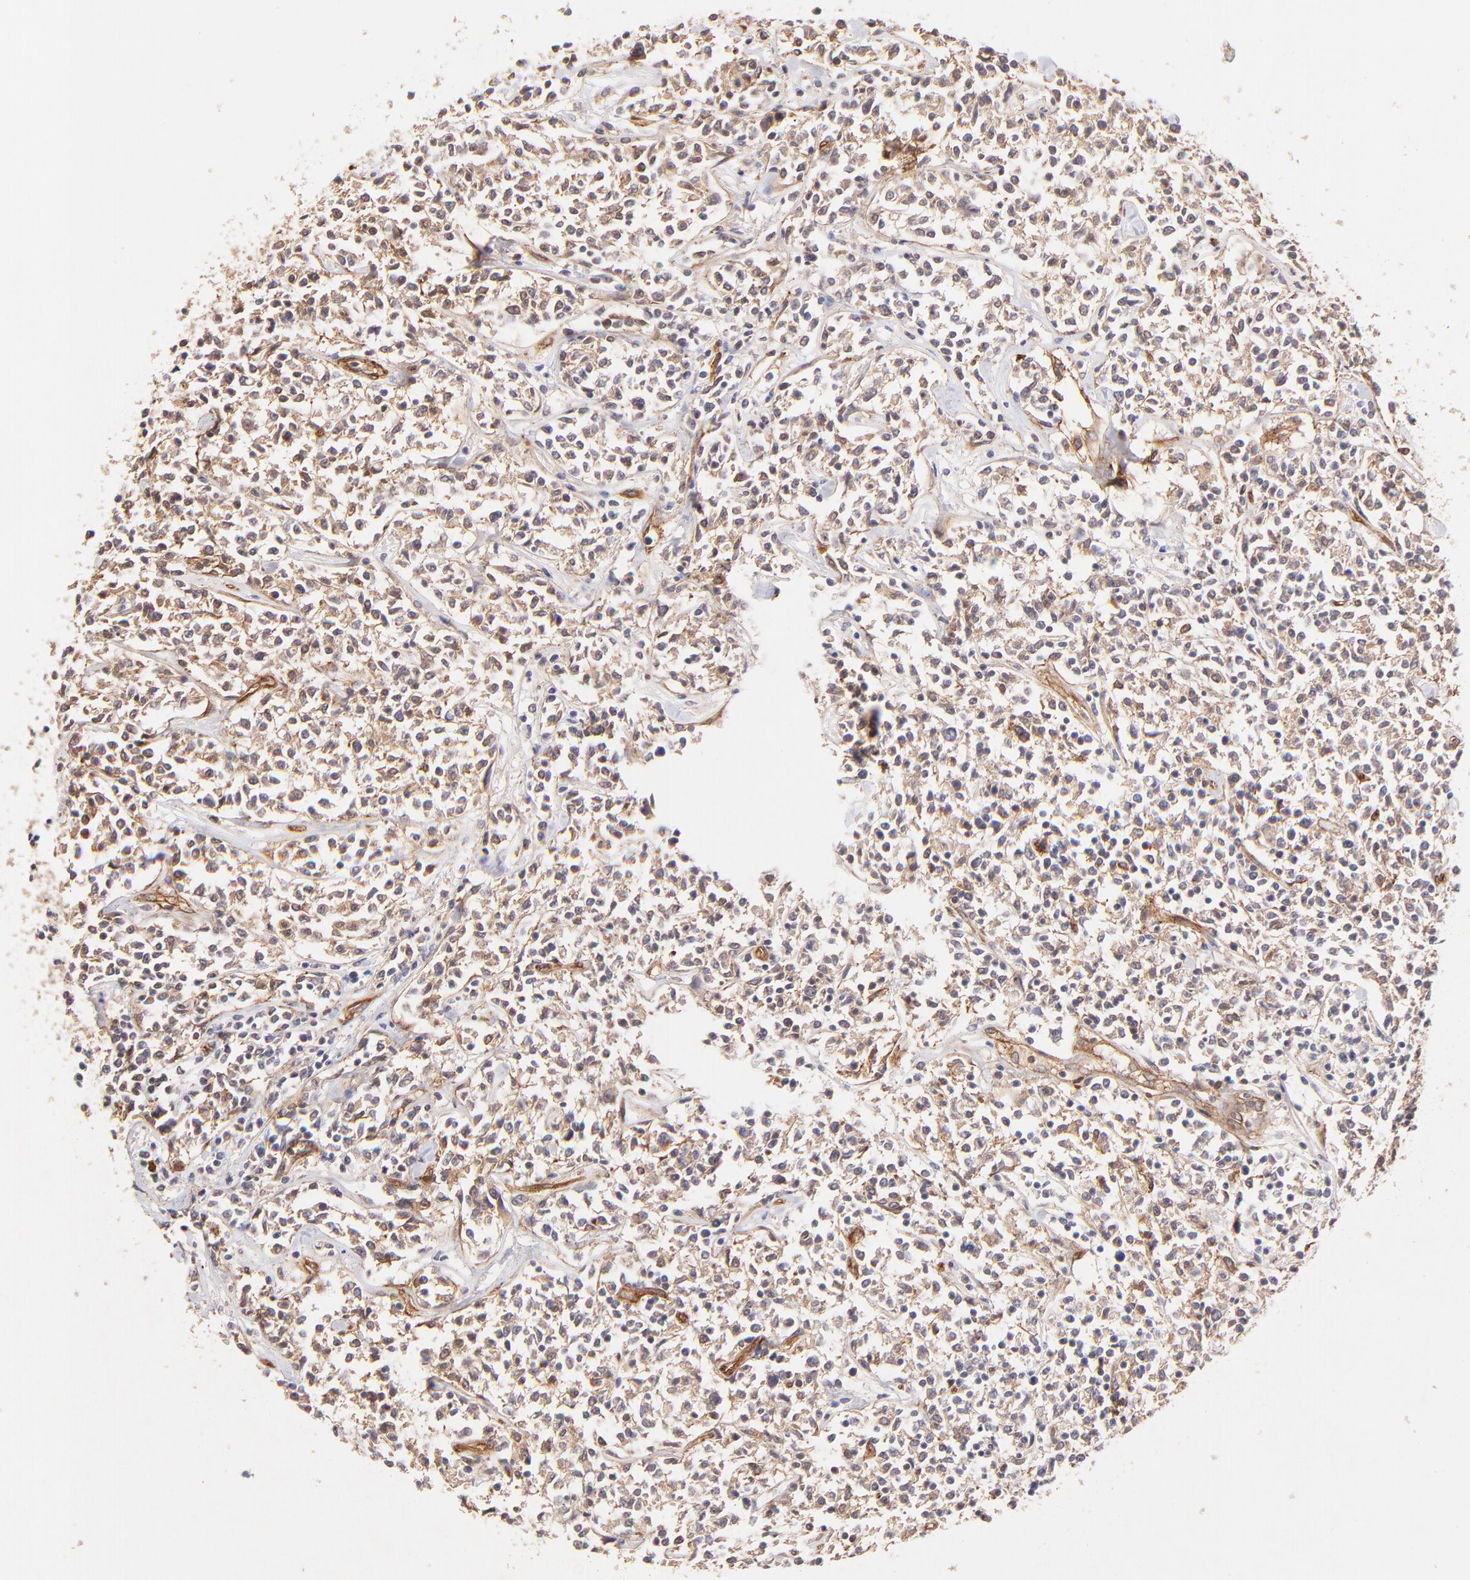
{"staining": {"intensity": "weak", "quantity": "25%-75%", "location": "cytoplasmic/membranous"}, "tissue": "lymphoma", "cell_type": "Tumor cells", "image_type": "cancer", "snomed": [{"axis": "morphology", "description": "Malignant lymphoma, non-Hodgkin's type, Low grade"}, {"axis": "topography", "description": "Small intestine"}], "caption": "Brown immunohistochemical staining in lymphoma shows weak cytoplasmic/membranous expression in approximately 25%-75% of tumor cells.", "gene": "ITGB1", "patient": {"sex": "female", "age": 59}}